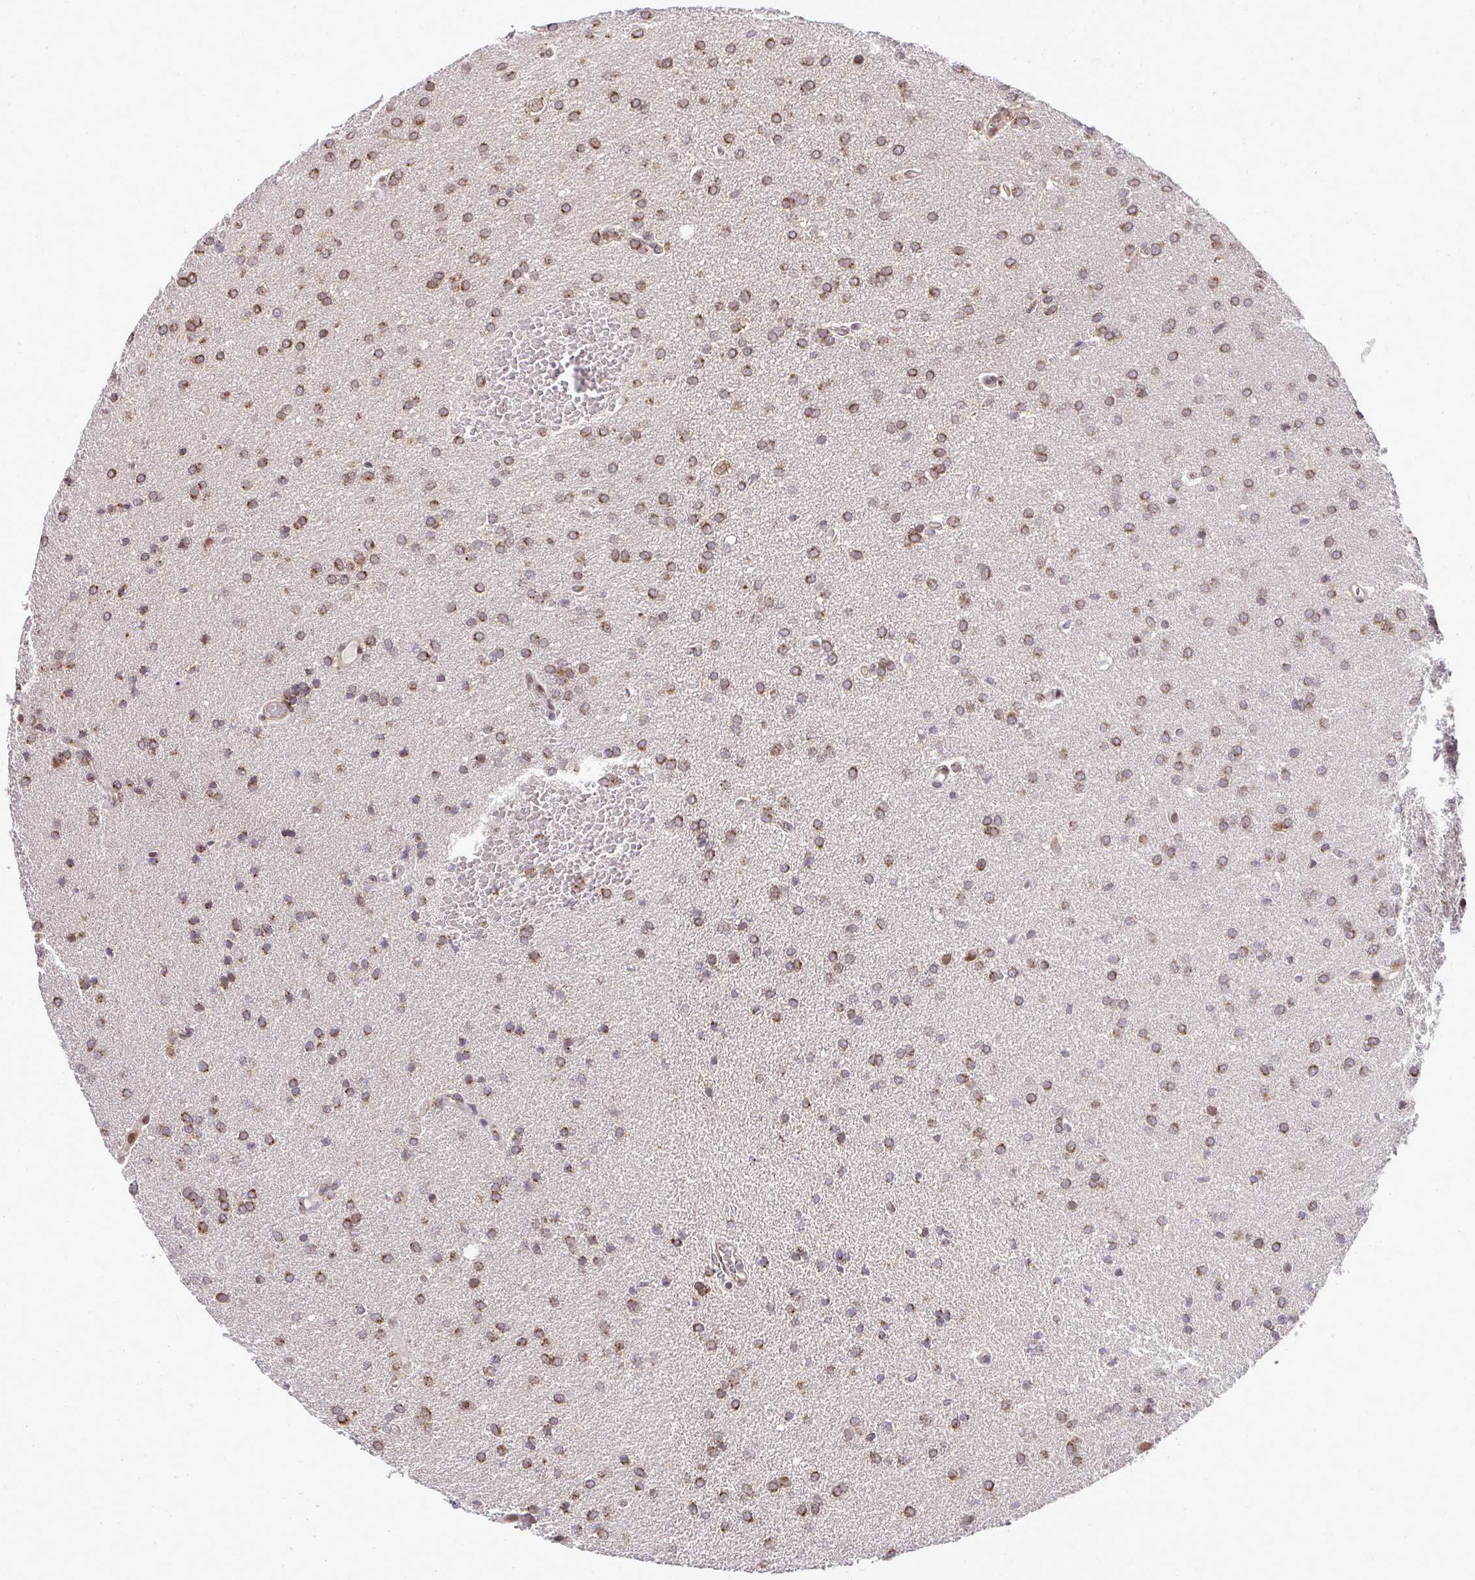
{"staining": {"intensity": "moderate", "quantity": ">75%", "location": "cytoplasmic/membranous"}, "tissue": "glioma", "cell_type": "Tumor cells", "image_type": "cancer", "snomed": [{"axis": "morphology", "description": "Glioma, malignant, Low grade"}, {"axis": "topography", "description": "Brain"}], "caption": "This is an image of immunohistochemistry staining of malignant glioma (low-grade), which shows moderate expression in the cytoplasmic/membranous of tumor cells.", "gene": "PIGY", "patient": {"sex": "female", "age": 34}}